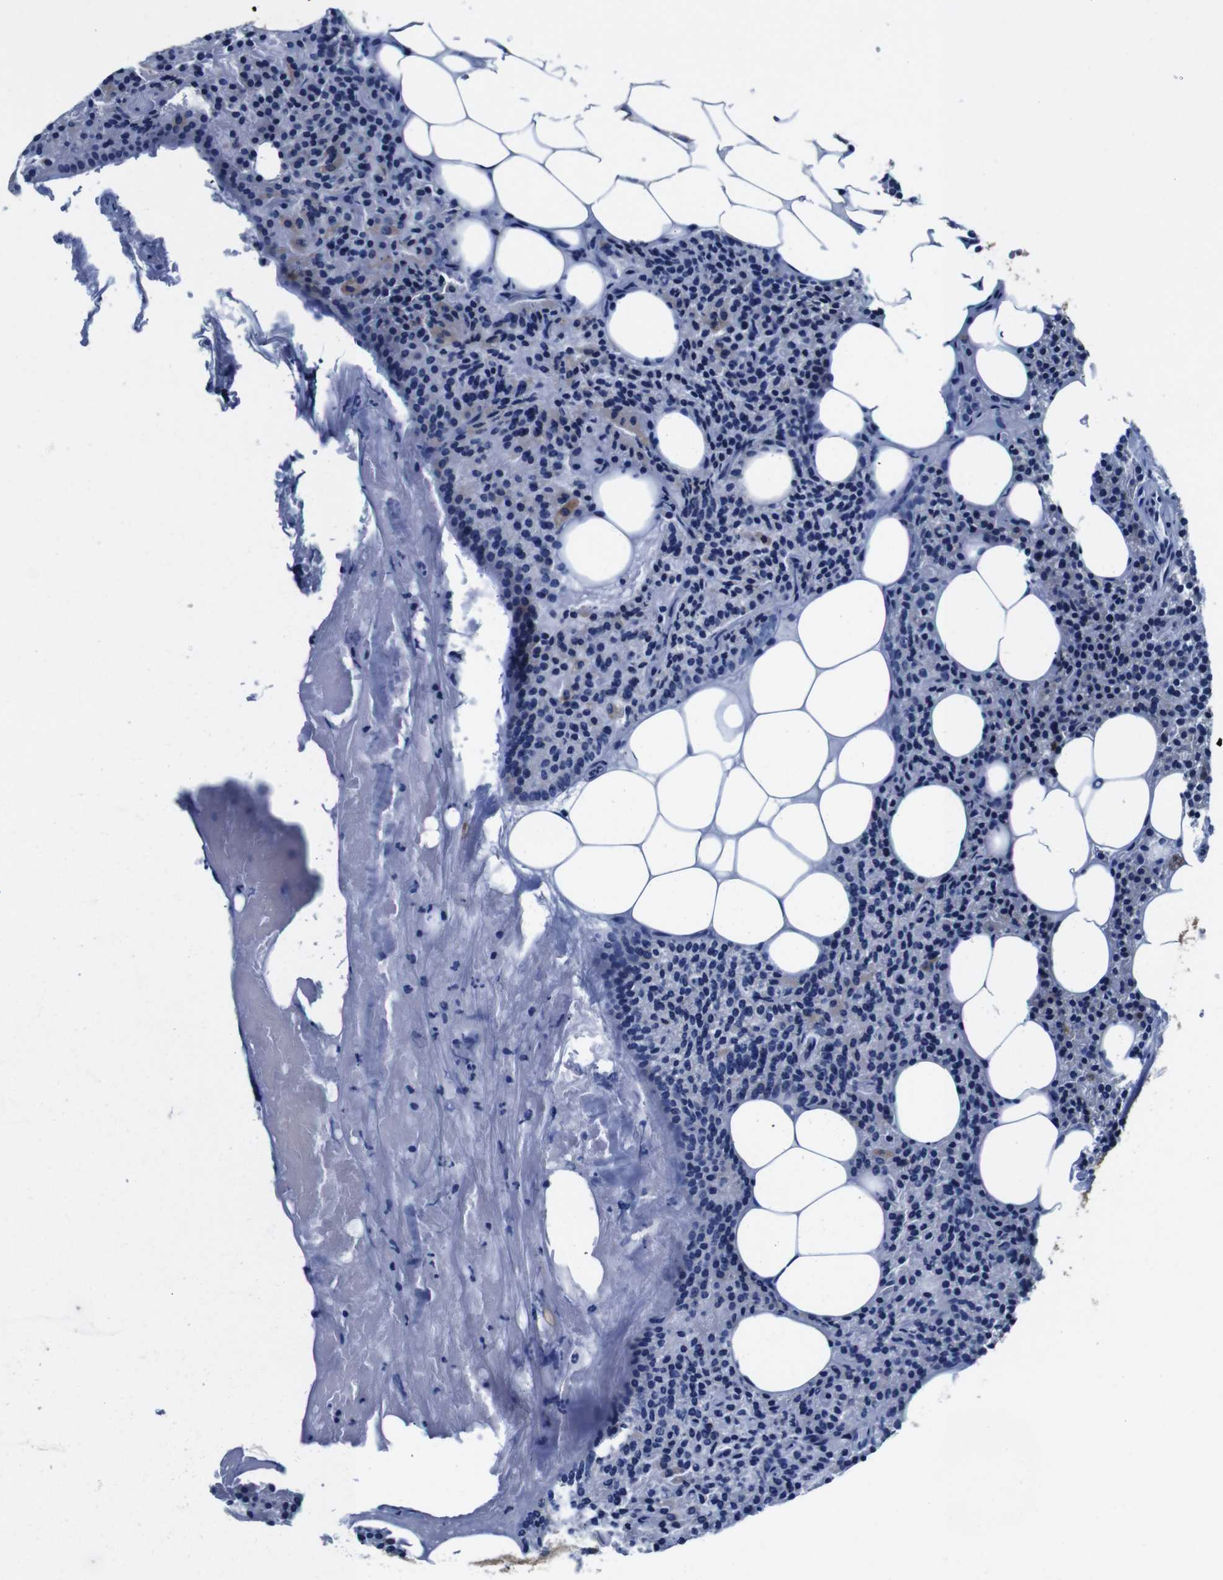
{"staining": {"intensity": "moderate", "quantity": "25%-75%", "location": "cytoplasmic/membranous"}, "tissue": "parathyroid gland", "cell_type": "Glandular cells", "image_type": "normal", "snomed": [{"axis": "morphology", "description": "Normal tissue, NOS"}, {"axis": "morphology", "description": "Adenoma, NOS"}, {"axis": "topography", "description": "Parathyroid gland"}], "caption": "Protein expression analysis of unremarkable parathyroid gland exhibits moderate cytoplasmic/membranous expression in about 25%-75% of glandular cells.", "gene": "SNX19", "patient": {"sex": "female", "age": 51}}